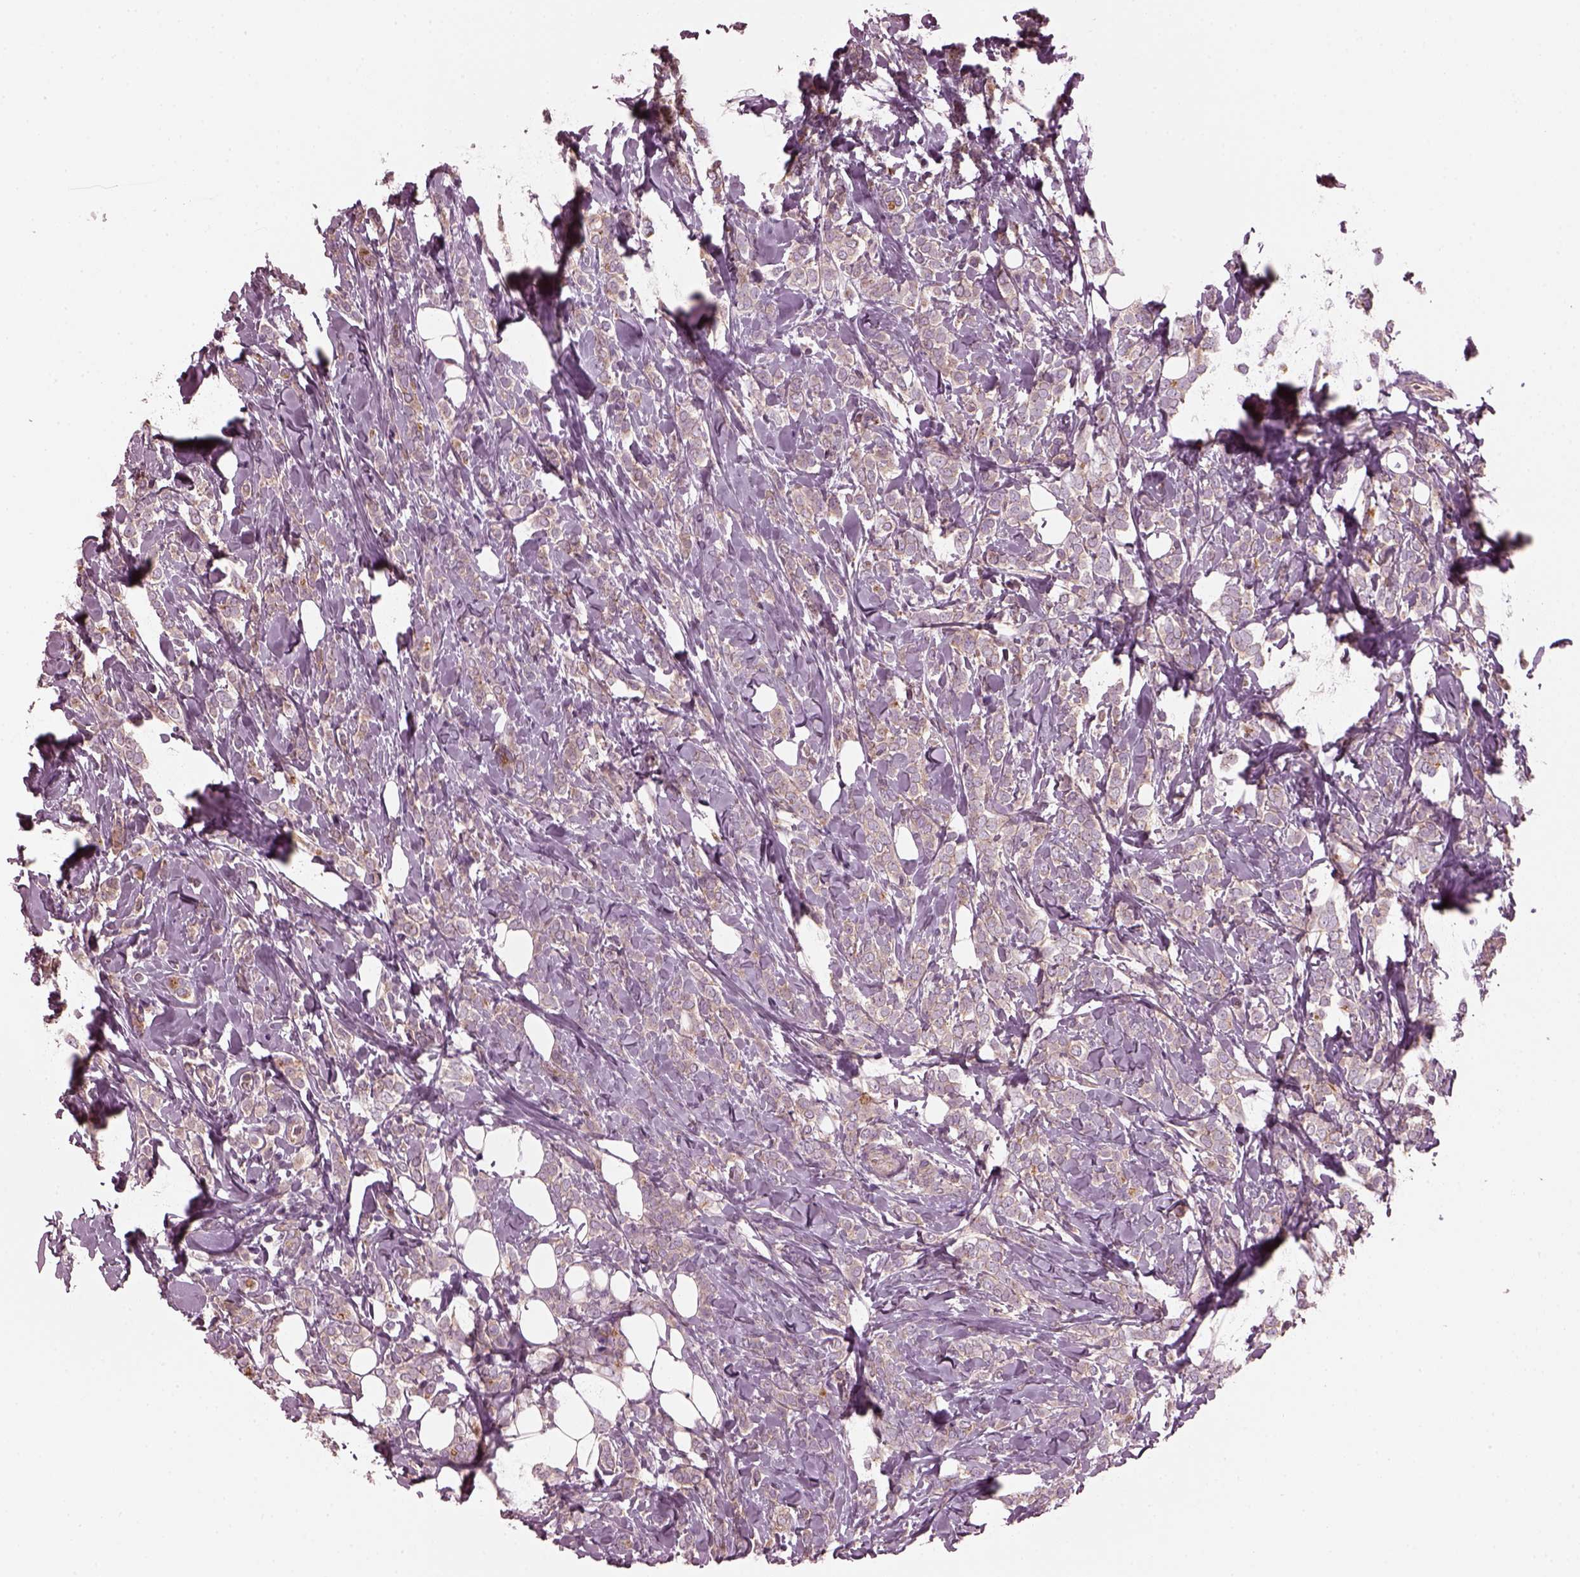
{"staining": {"intensity": "moderate", "quantity": "<25%", "location": "cytoplasmic/membranous"}, "tissue": "breast cancer", "cell_type": "Tumor cells", "image_type": "cancer", "snomed": [{"axis": "morphology", "description": "Lobular carcinoma"}, {"axis": "topography", "description": "Breast"}], "caption": "High-magnification brightfield microscopy of breast cancer (lobular carcinoma) stained with DAB (3,3'-diaminobenzidine) (brown) and counterstained with hematoxylin (blue). tumor cells exhibit moderate cytoplasmic/membranous staining is present in about<25% of cells.", "gene": "ODAD1", "patient": {"sex": "female", "age": 49}}